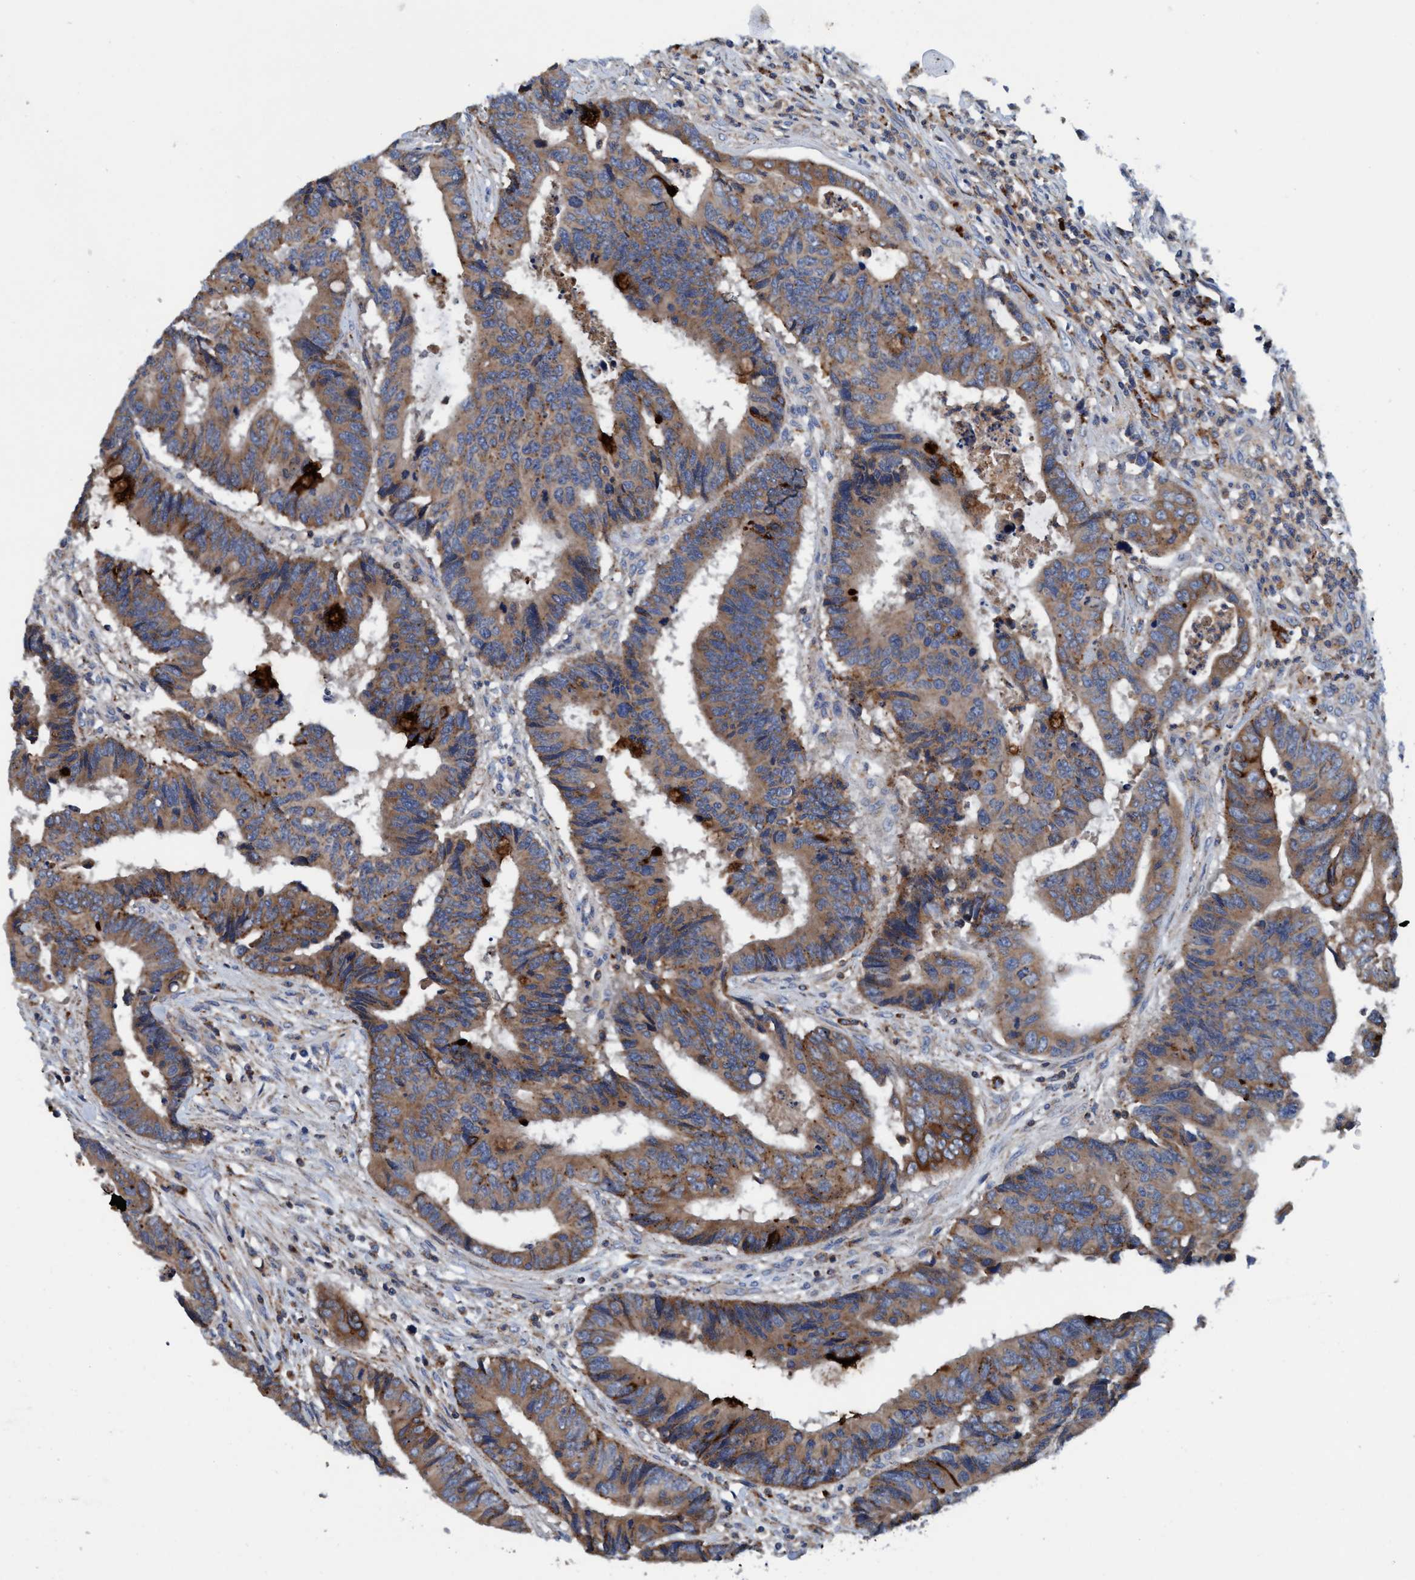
{"staining": {"intensity": "moderate", "quantity": ">75%", "location": "cytoplasmic/membranous"}, "tissue": "colorectal cancer", "cell_type": "Tumor cells", "image_type": "cancer", "snomed": [{"axis": "morphology", "description": "Adenocarcinoma, NOS"}, {"axis": "topography", "description": "Rectum"}], "caption": "The micrograph exhibits immunohistochemical staining of colorectal cancer (adenocarcinoma). There is moderate cytoplasmic/membranous expression is appreciated in about >75% of tumor cells. (Brightfield microscopy of DAB IHC at high magnification).", "gene": "ENDOG", "patient": {"sex": "male", "age": 84}}